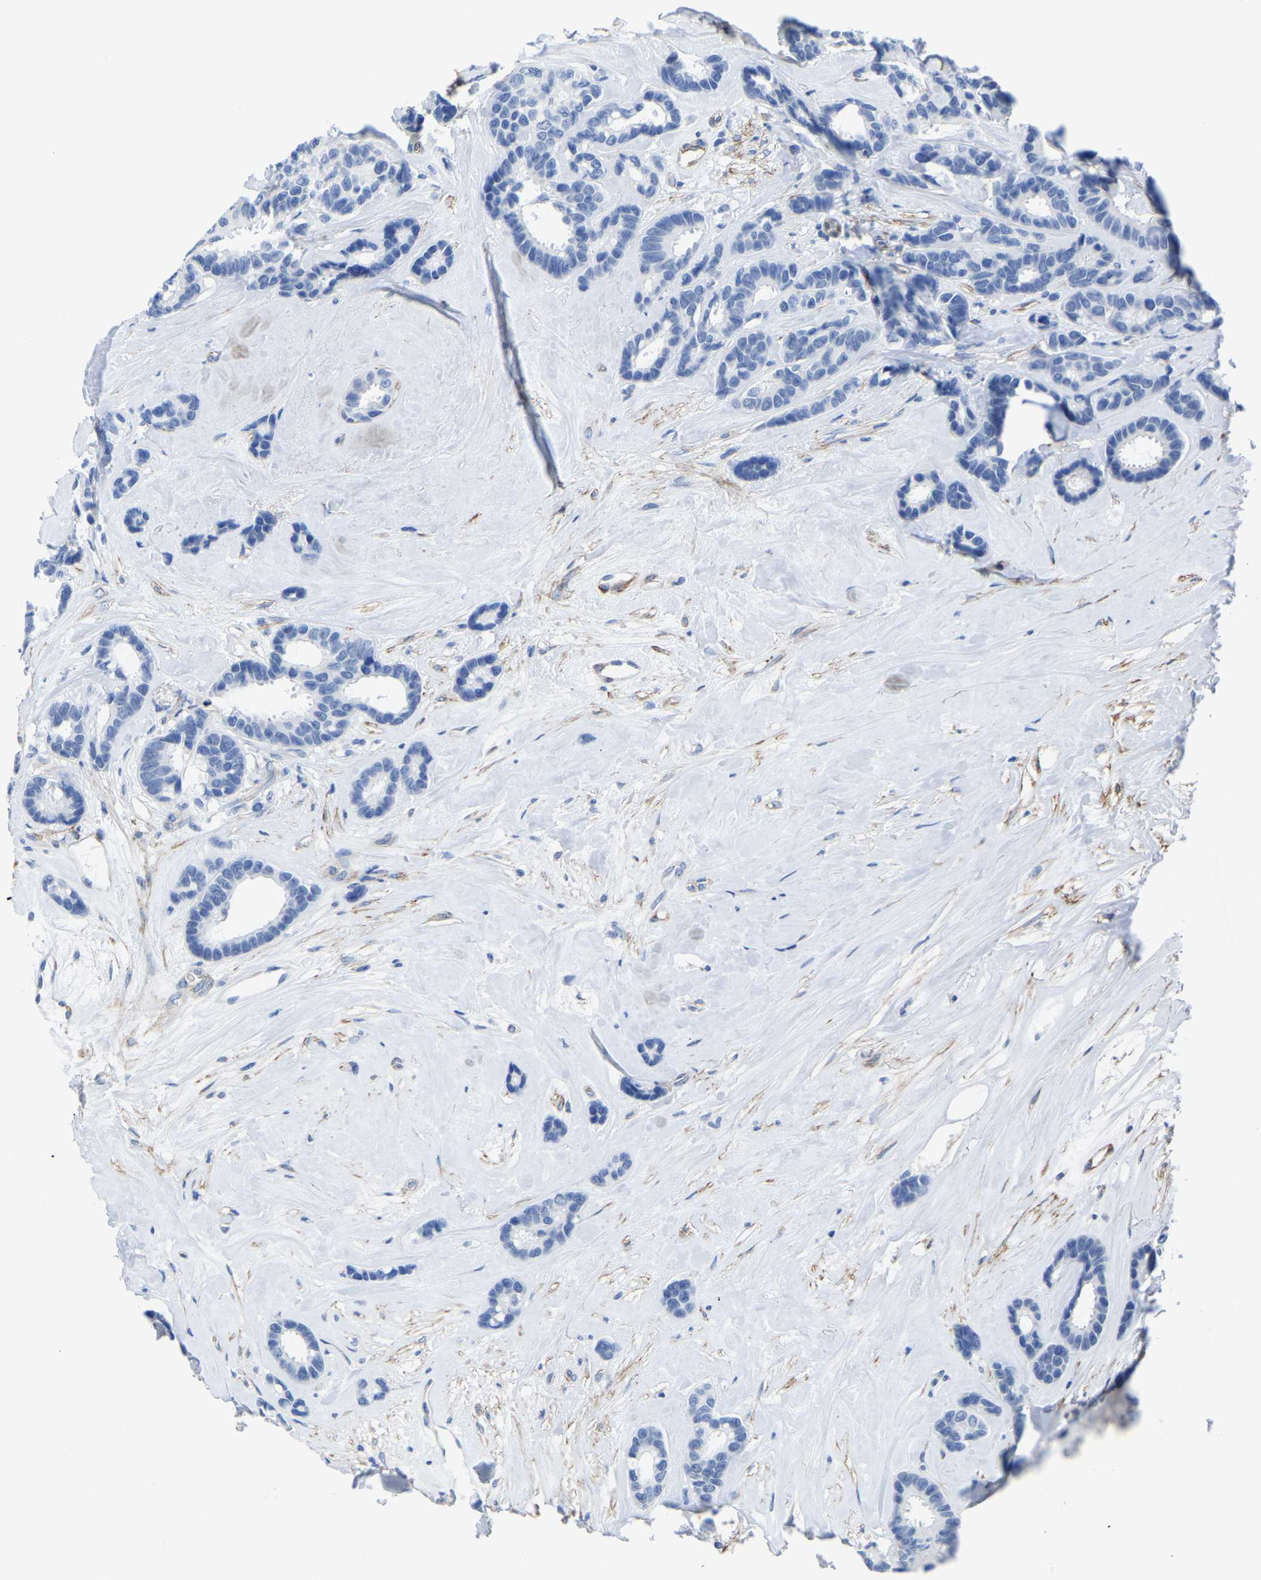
{"staining": {"intensity": "negative", "quantity": "none", "location": "none"}, "tissue": "breast cancer", "cell_type": "Tumor cells", "image_type": "cancer", "snomed": [{"axis": "morphology", "description": "Duct carcinoma"}, {"axis": "topography", "description": "Breast"}], "caption": "High magnification brightfield microscopy of breast invasive ductal carcinoma stained with DAB (3,3'-diaminobenzidine) (brown) and counterstained with hematoxylin (blue): tumor cells show no significant positivity. Brightfield microscopy of immunohistochemistry (IHC) stained with DAB (3,3'-diaminobenzidine) (brown) and hematoxylin (blue), captured at high magnification.", "gene": "SLC45A3", "patient": {"sex": "female", "age": 87}}